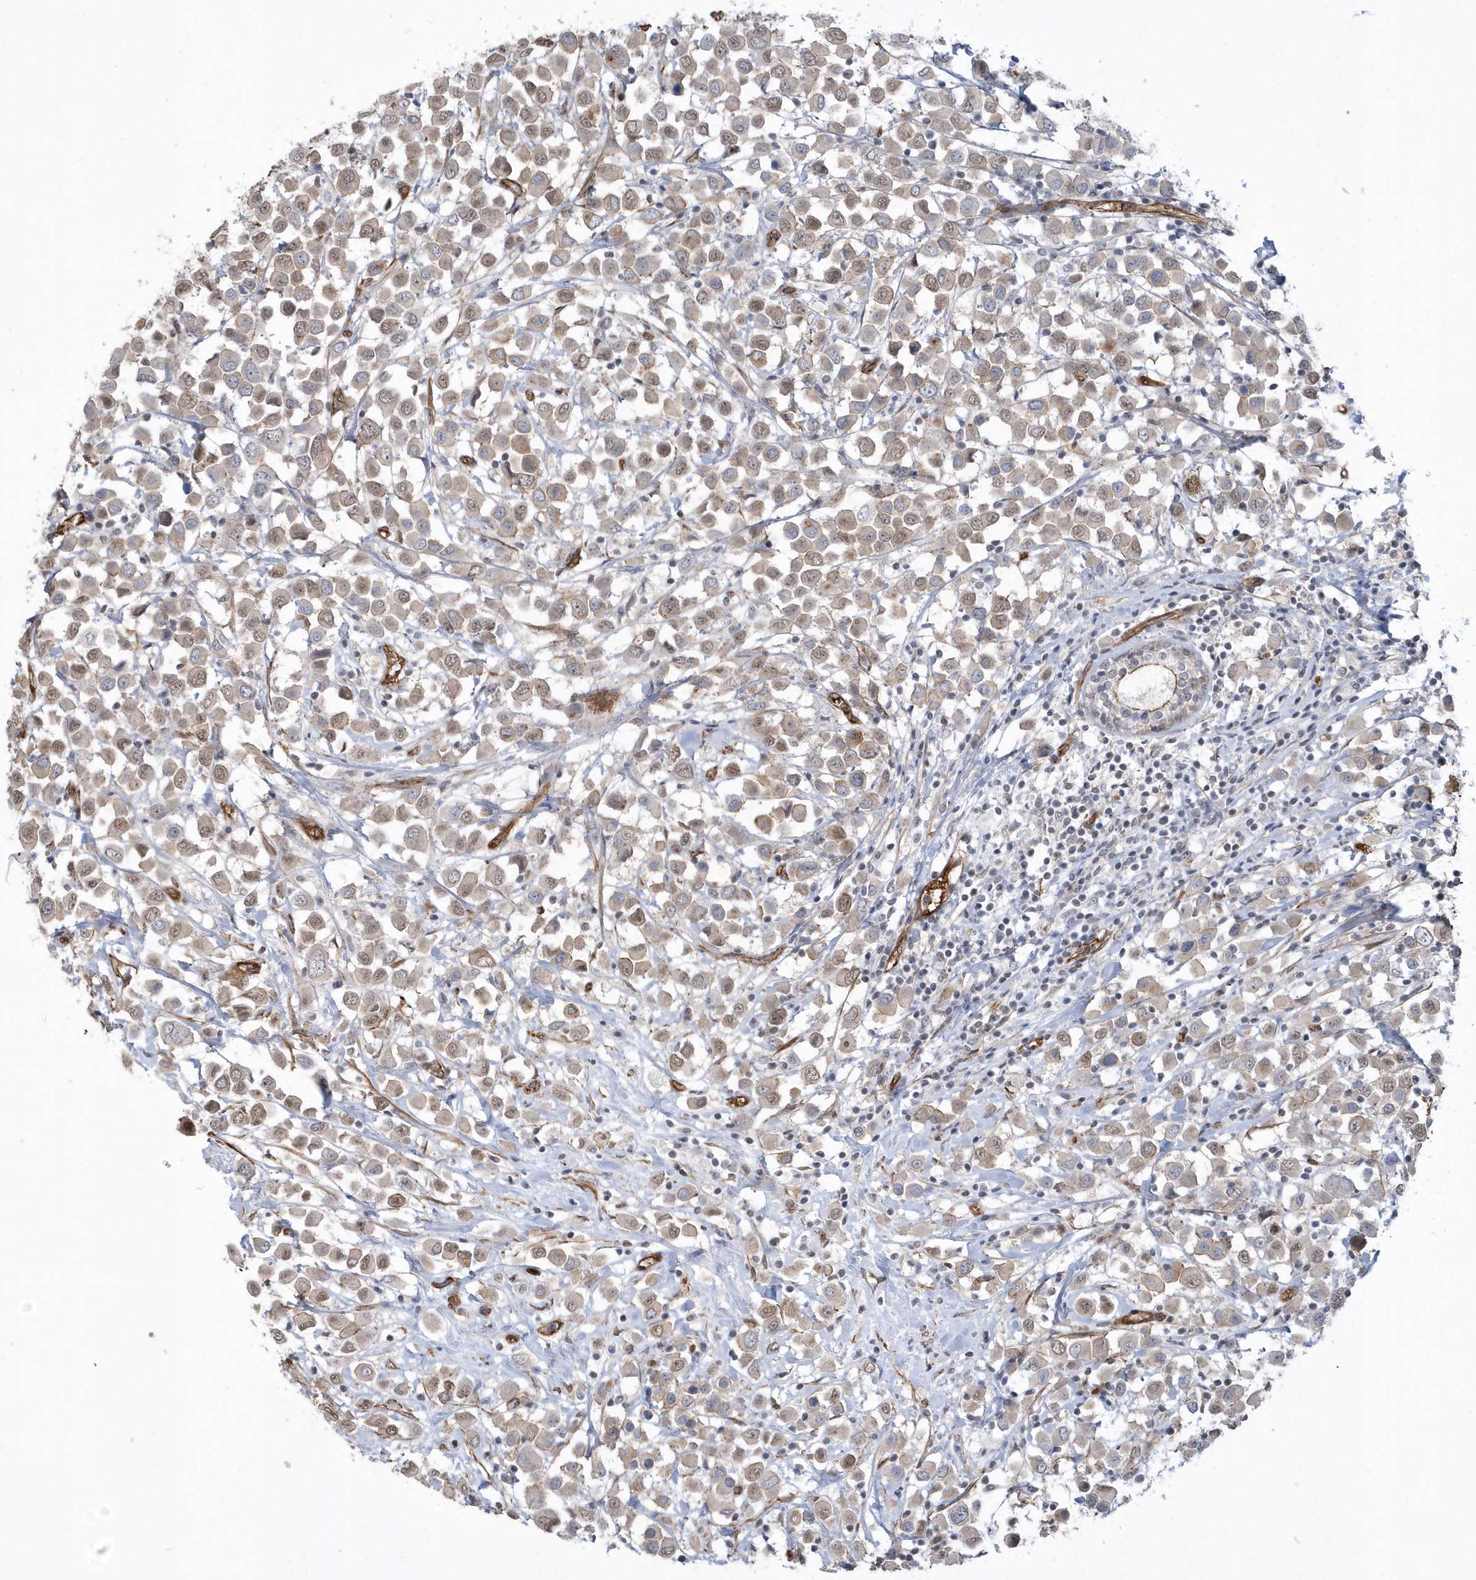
{"staining": {"intensity": "weak", "quantity": "<25%", "location": "cytoplasmic/membranous"}, "tissue": "breast cancer", "cell_type": "Tumor cells", "image_type": "cancer", "snomed": [{"axis": "morphology", "description": "Duct carcinoma"}, {"axis": "topography", "description": "Breast"}], "caption": "Immunohistochemistry (IHC) image of breast cancer stained for a protein (brown), which reveals no staining in tumor cells. Nuclei are stained in blue.", "gene": "RAI14", "patient": {"sex": "female", "age": 61}}